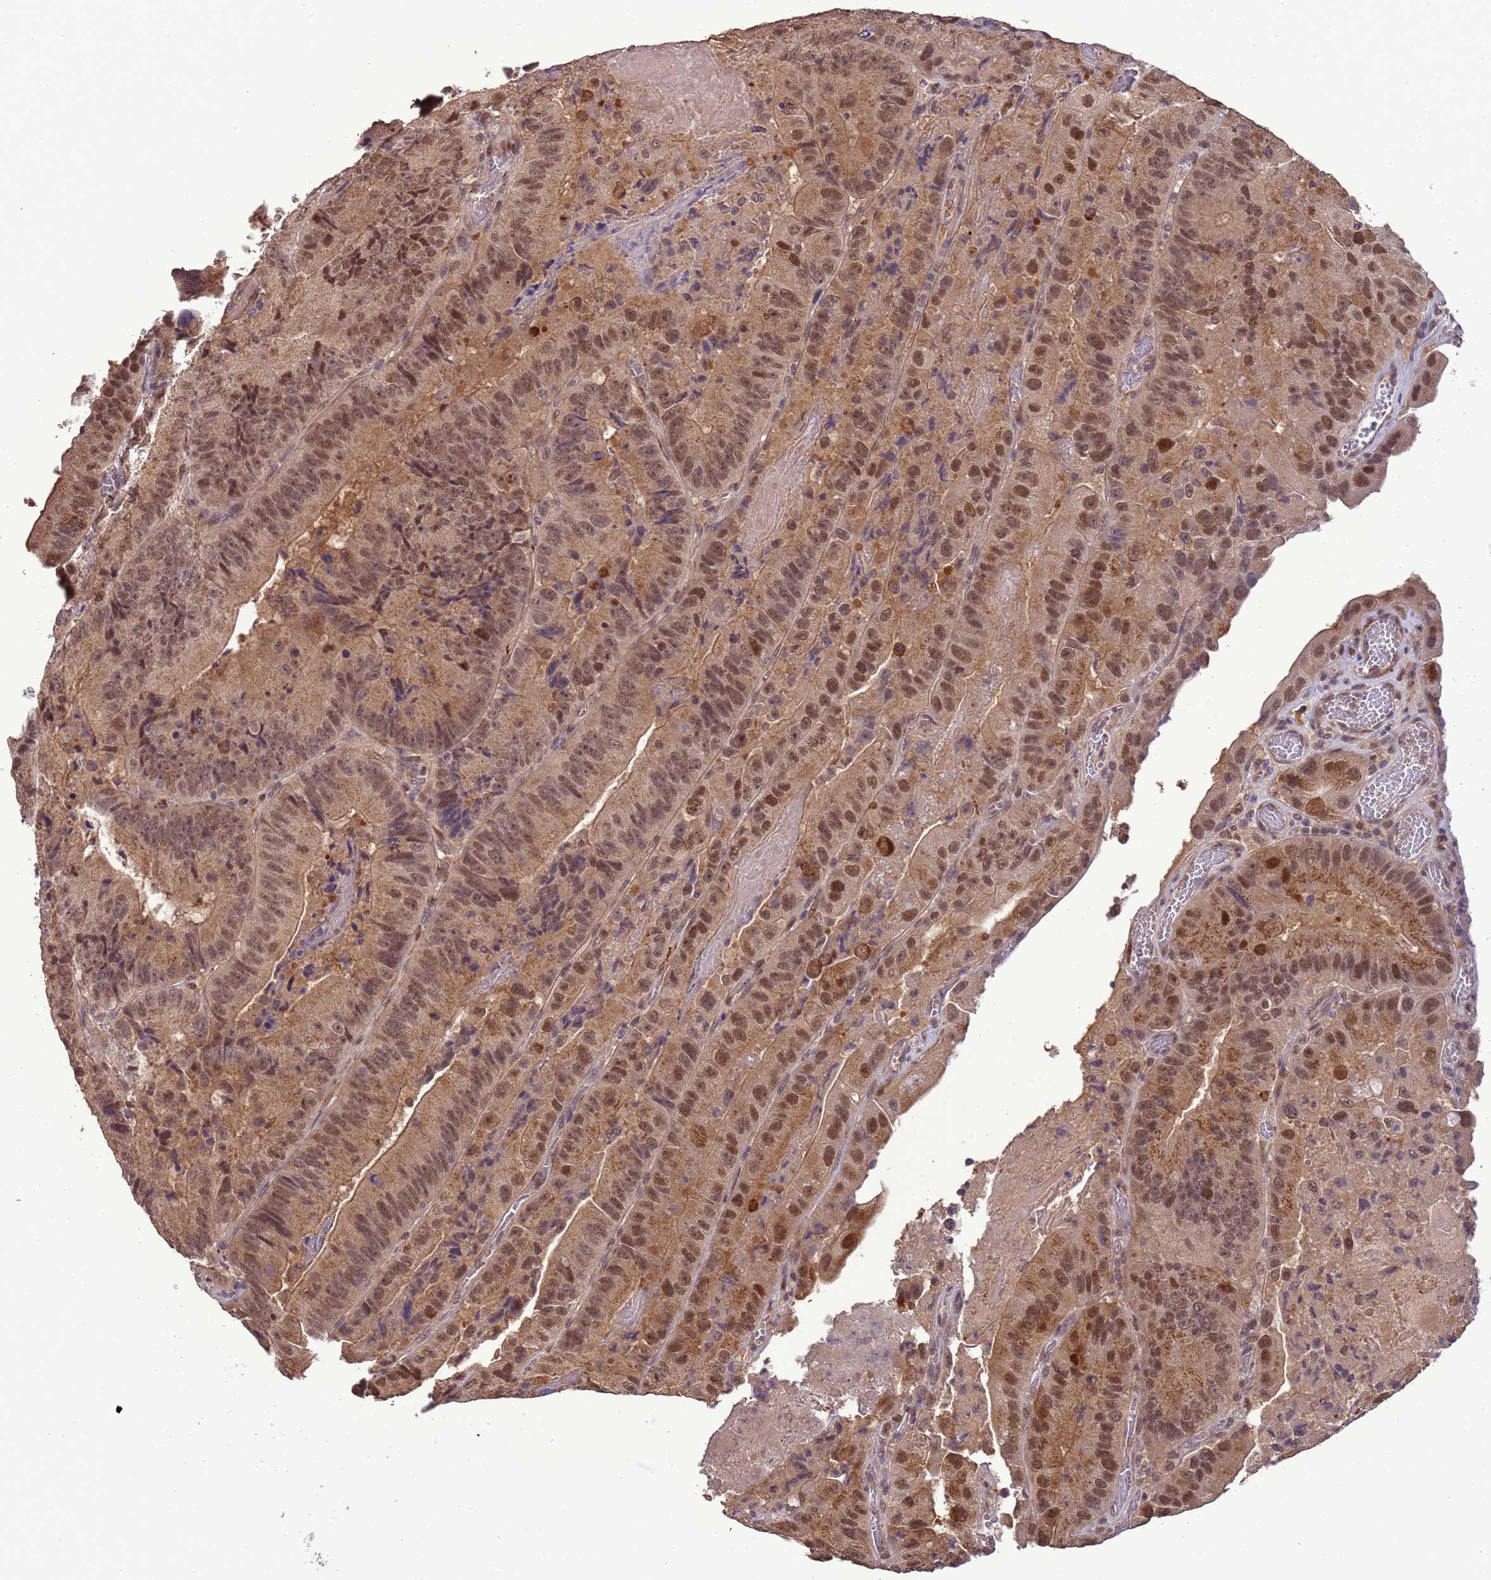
{"staining": {"intensity": "moderate", "quantity": ">75%", "location": "nuclear"}, "tissue": "colorectal cancer", "cell_type": "Tumor cells", "image_type": "cancer", "snomed": [{"axis": "morphology", "description": "Adenocarcinoma, NOS"}, {"axis": "topography", "description": "Colon"}], "caption": "Human colorectal adenocarcinoma stained with a brown dye demonstrates moderate nuclear positive staining in about >75% of tumor cells.", "gene": "ZBTB5", "patient": {"sex": "female", "age": 86}}